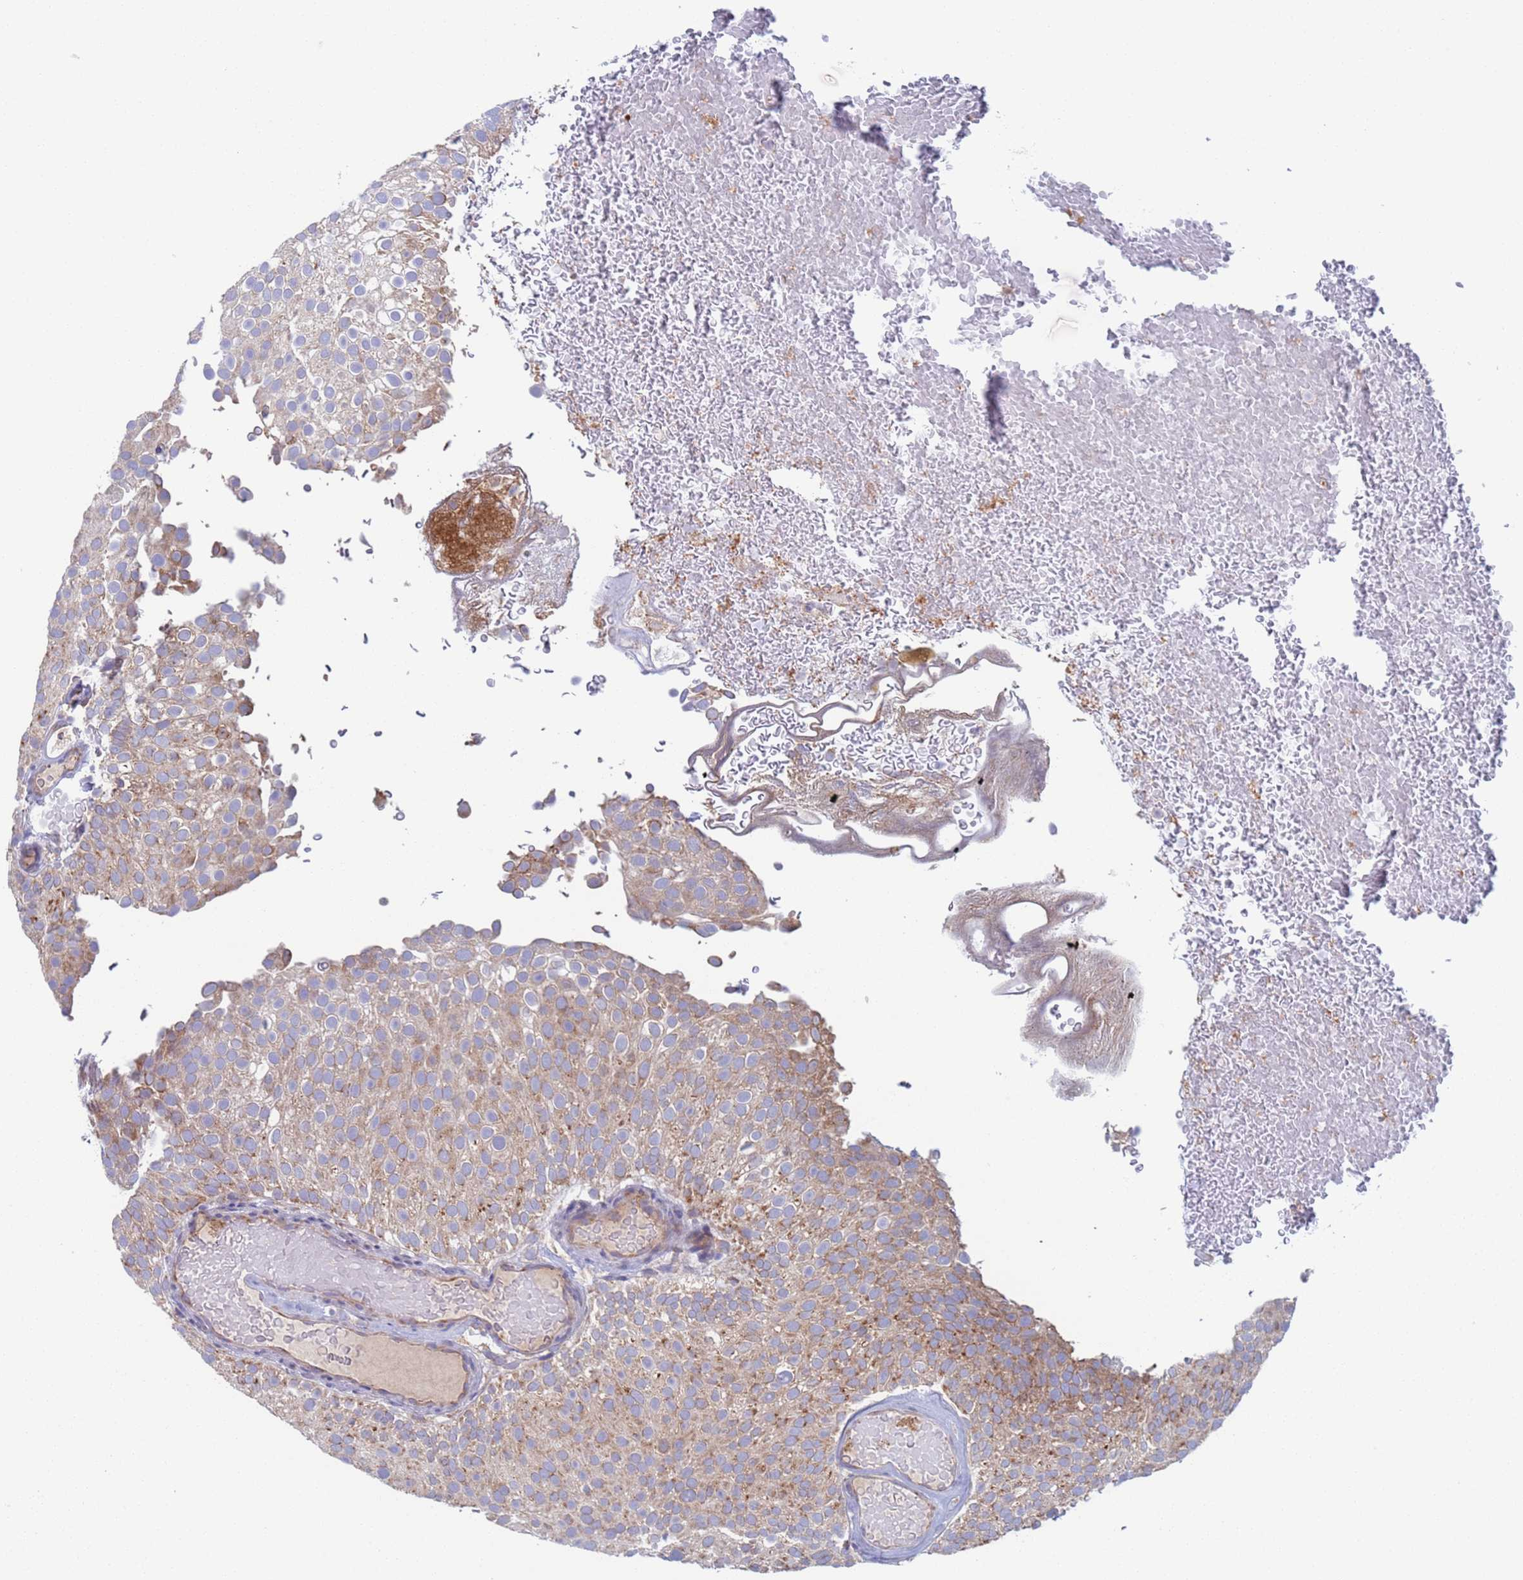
{"staining": {"intensity": "moderate", "quantity": "25%-75%", "location": "cytoplasmic/membranous"}, "tissue": "urothelial cancer", "cell_type": "Tumor cells", "image_type": "cancer", "snomed": [{"axis": "morphology", "description": "Urothelial carcinoma, Low grade"}, {"axis": "topography", "description": "Urinary bladder"}], "caption": "Protein expression analysis of human urothelial cancer reveals moderate cytoplasmic/membranous positivity in approximately 25%-75% of tumor cells.", "gene": "PET117", "patient": {"sex": "male", "age": 78}}